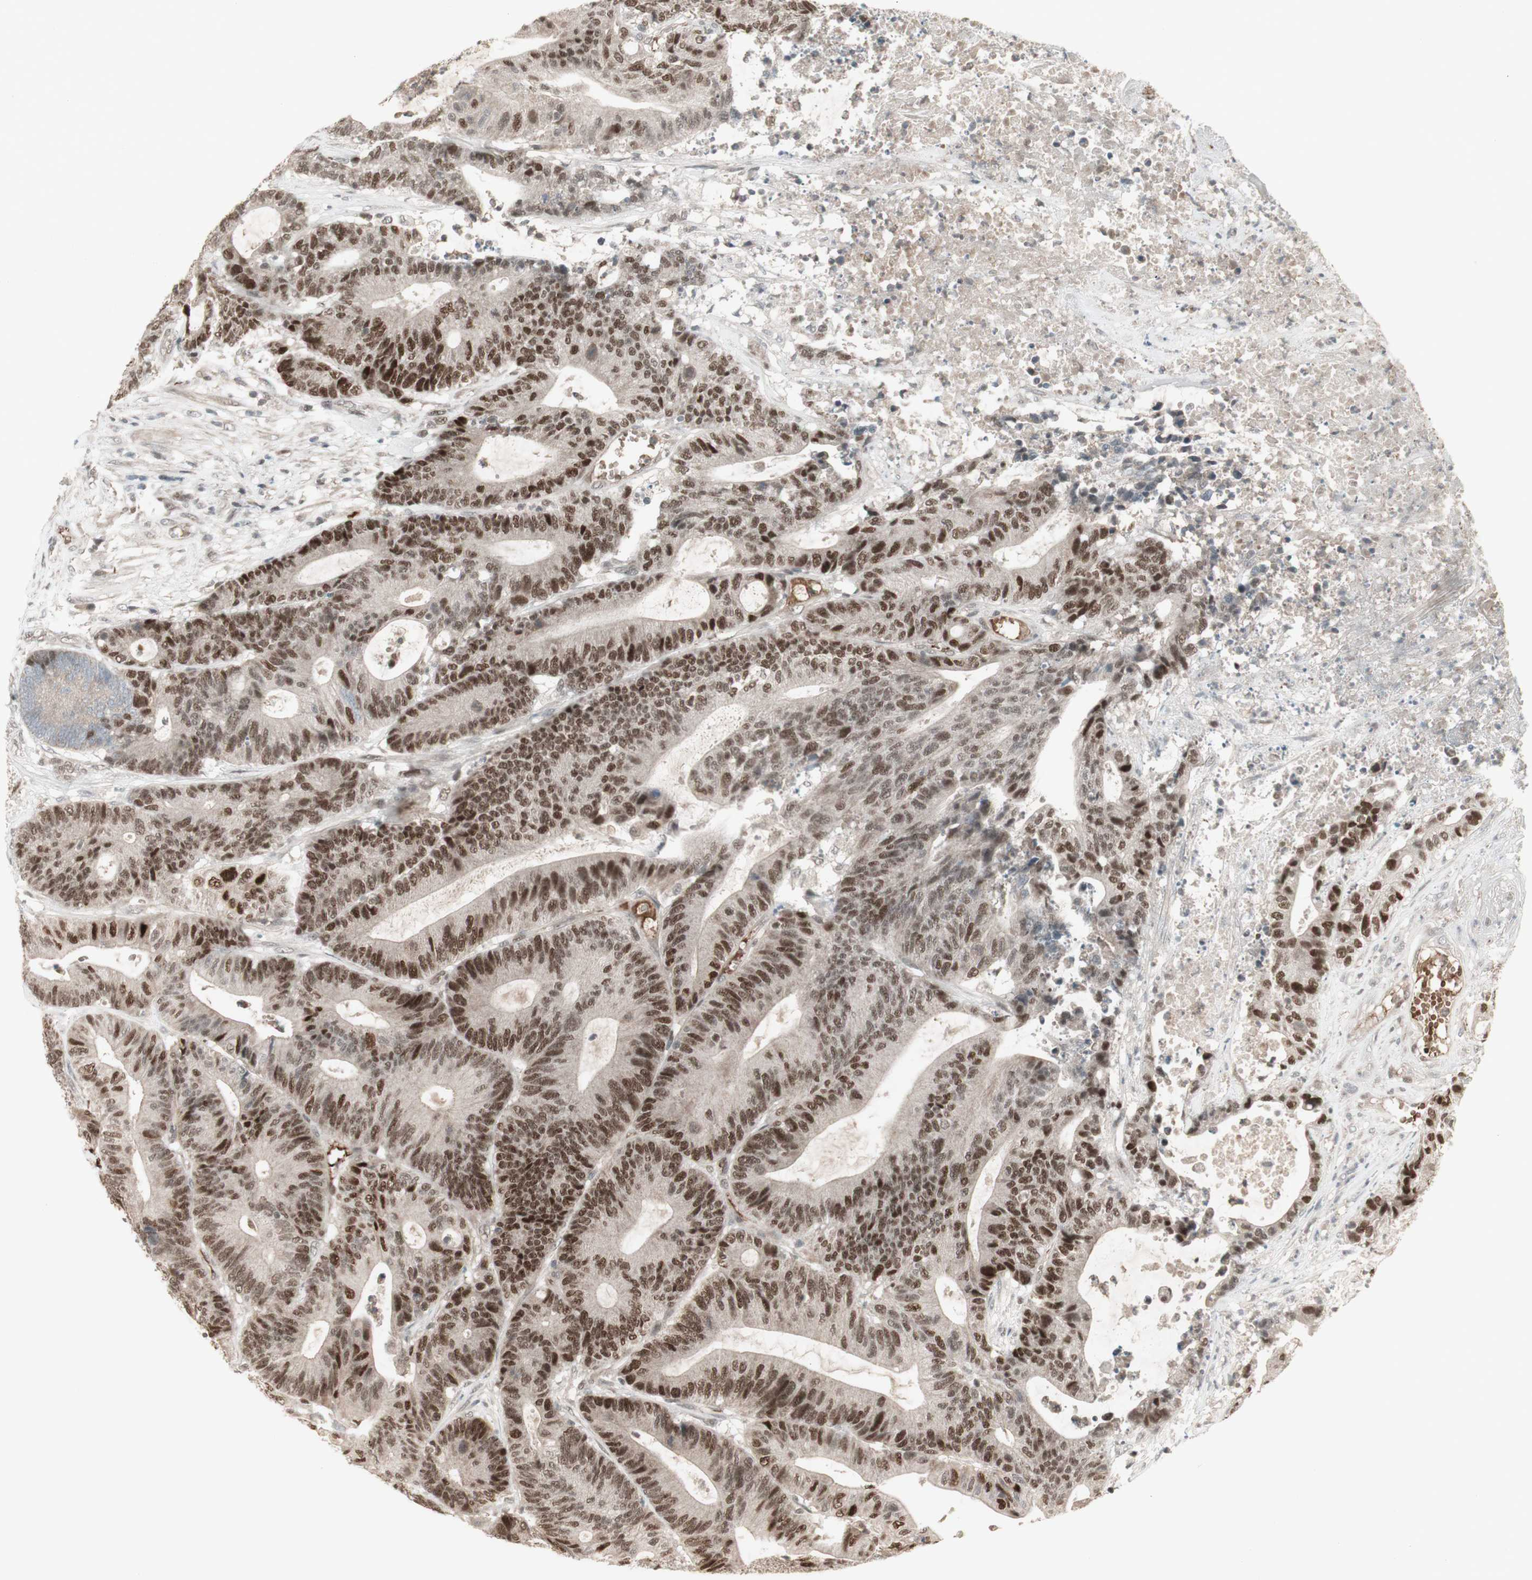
{"staining": {"intensity": "strong", "quantity": ">75%", "location": "nuclear"}, "tissue": "colorectal cancer", "cell_type": "Tumor cells", "image_type": "cancer", "snomed": [{"axis": "morphology", "description": "Adenocarcinoma, NOS"}, {"axis": "topography", "description": "Colon"}], "caption": "Protein expression analysis of human colorectal cancer reveals strong nuclear positivity in about >75% of tumor cells.", "gene": "MSH6", "patient": {"sex": "female", "age": 84}}